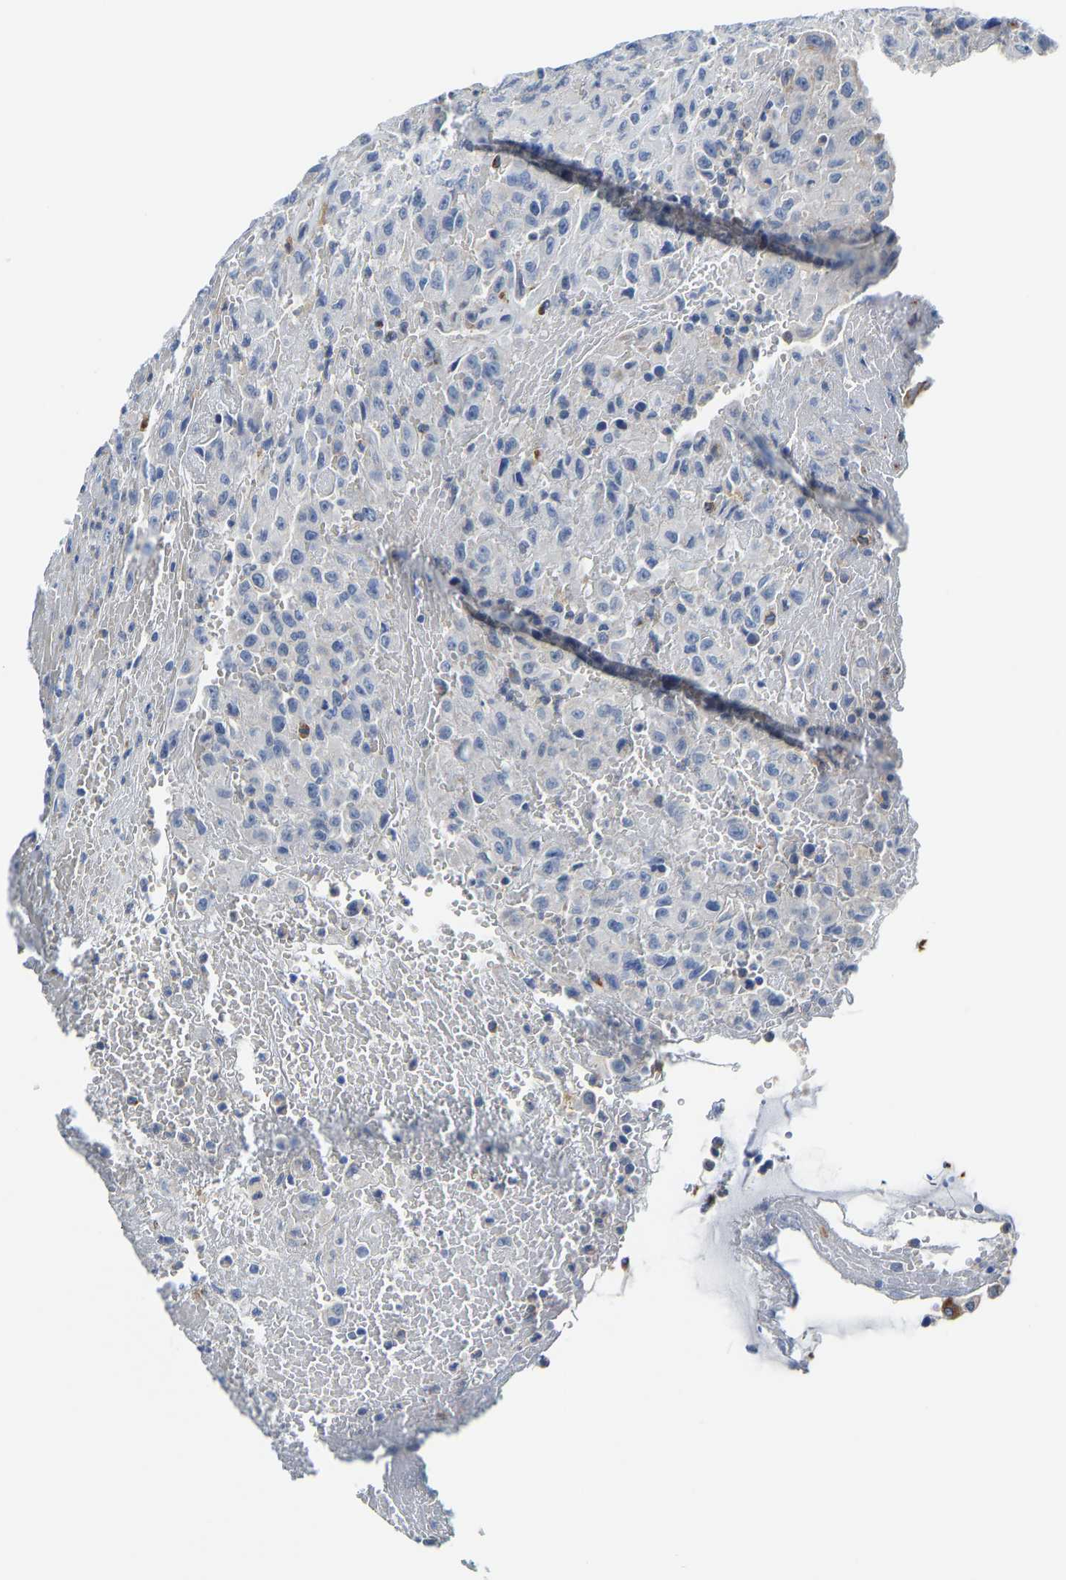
{"staining": {"intensity": "negative", "quantity": "none", "location": "none"}, "tissue": "urothelial cancer", "cell_type": "Tumor cells", "image_type": "cancer", "snomed": [{"axis": "morphology", "description": "Urothelial carcinoma, High grade"}, {"axis": "topography", "description": "Urinary bladder"}], "caption": "Tumor cells are negative for protein expression in human urothelial carcinoma (high-grade). (IHC, brightfield microscopy, high magnification).", "gene": "ATP6V1E1", "patient": {"sex": "male", "age": 46}}